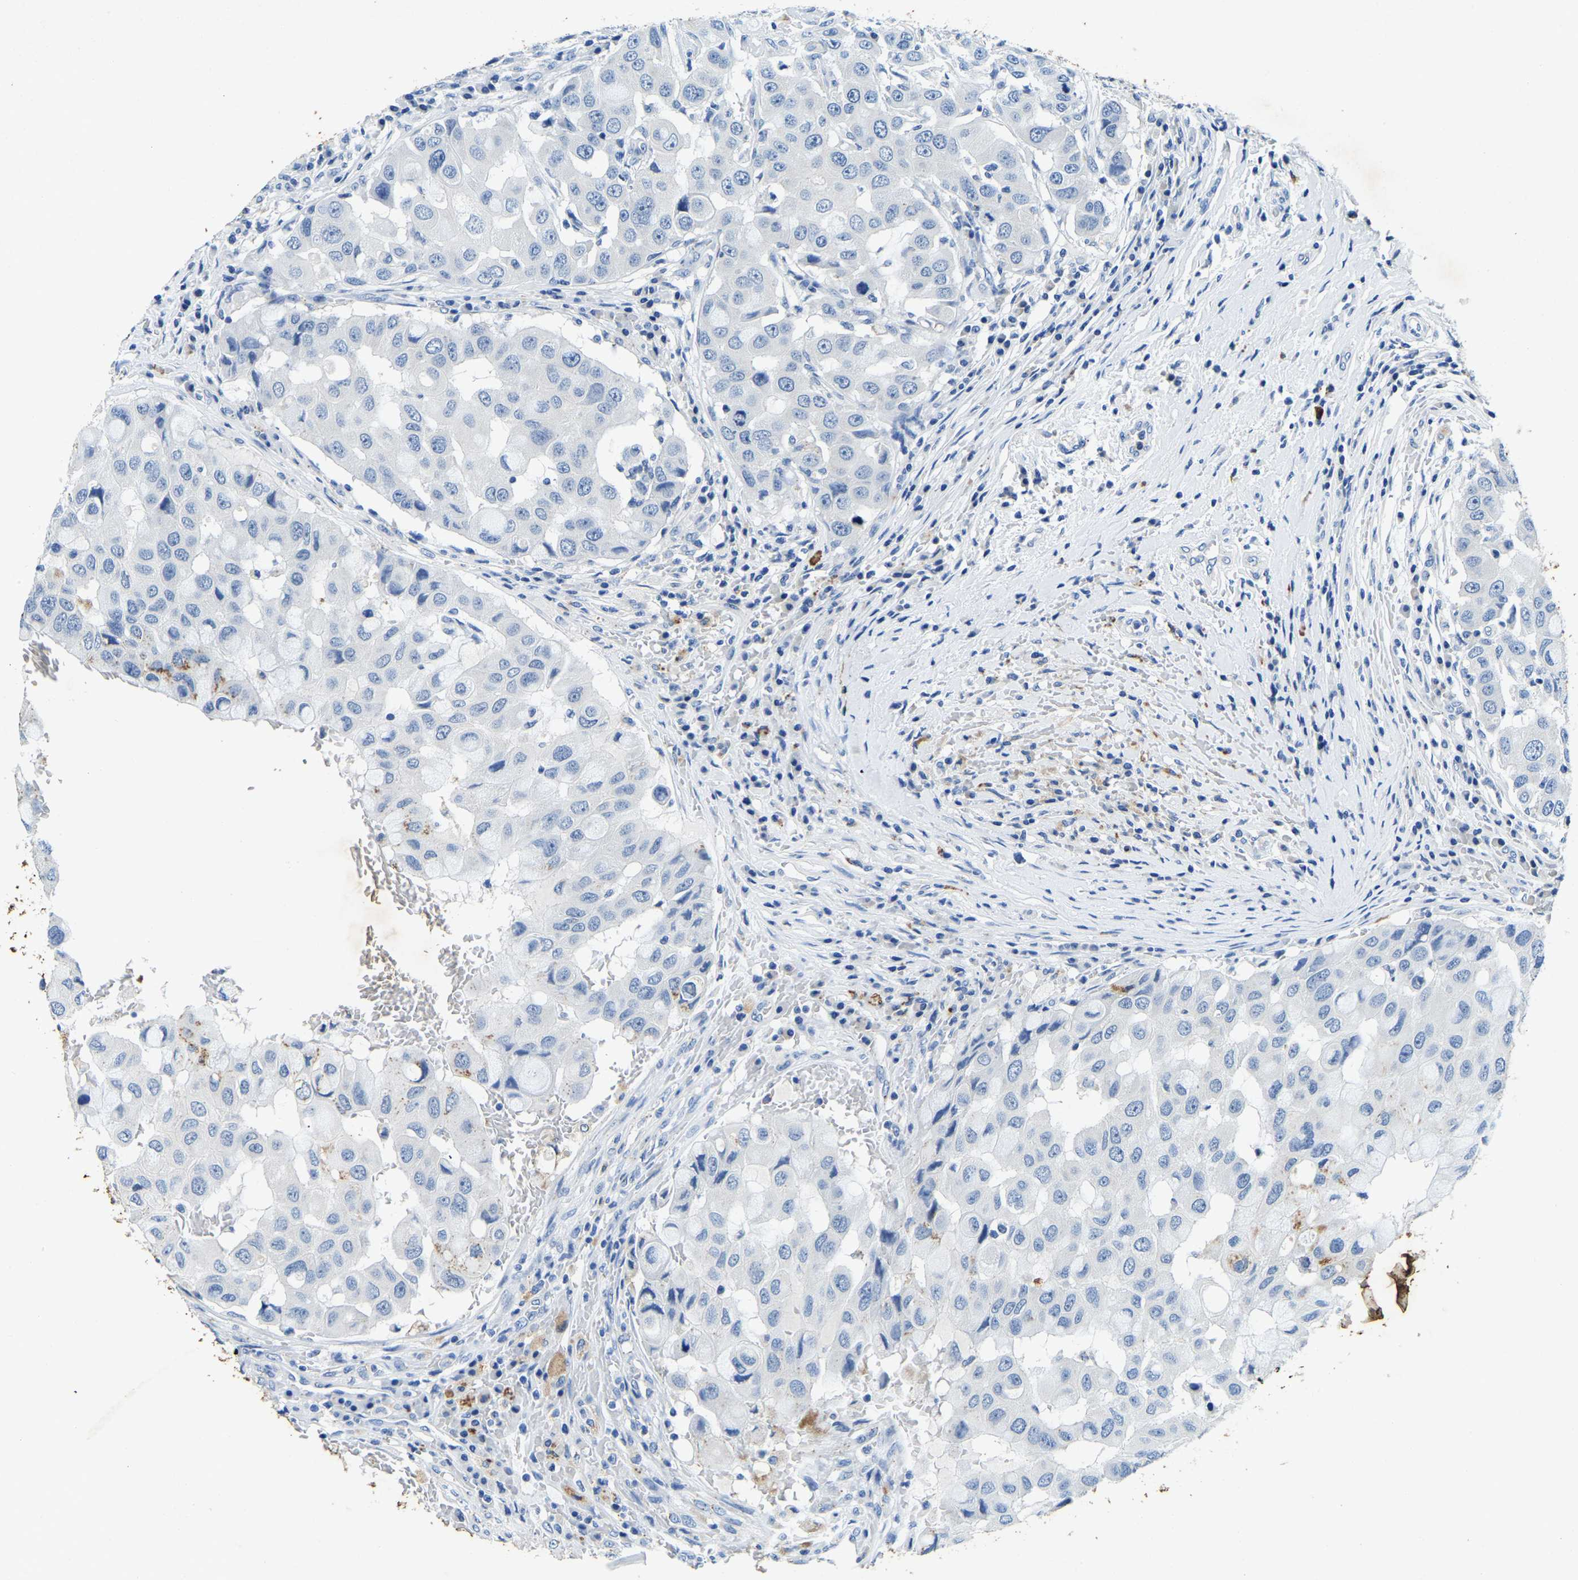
{"staining": {"intensity": "negative", "quantity": "none", "location": "none"}, "tissue": "breast cancer", "cell_type": "Tumor cells", "image_type": "cancer", "snomed": [{"axis": "morphology", "description": "Duct carcinoma"}, {"axis": "topography", "description": "Breast"}], "caption": "DAB immunohistochemical staining of human infiltrating ductal carcinoma (breast) demonstrates no significant positivity in tumor cells.", "gene": "UBN2", "patient": {"sex": "female", "age": 27}}